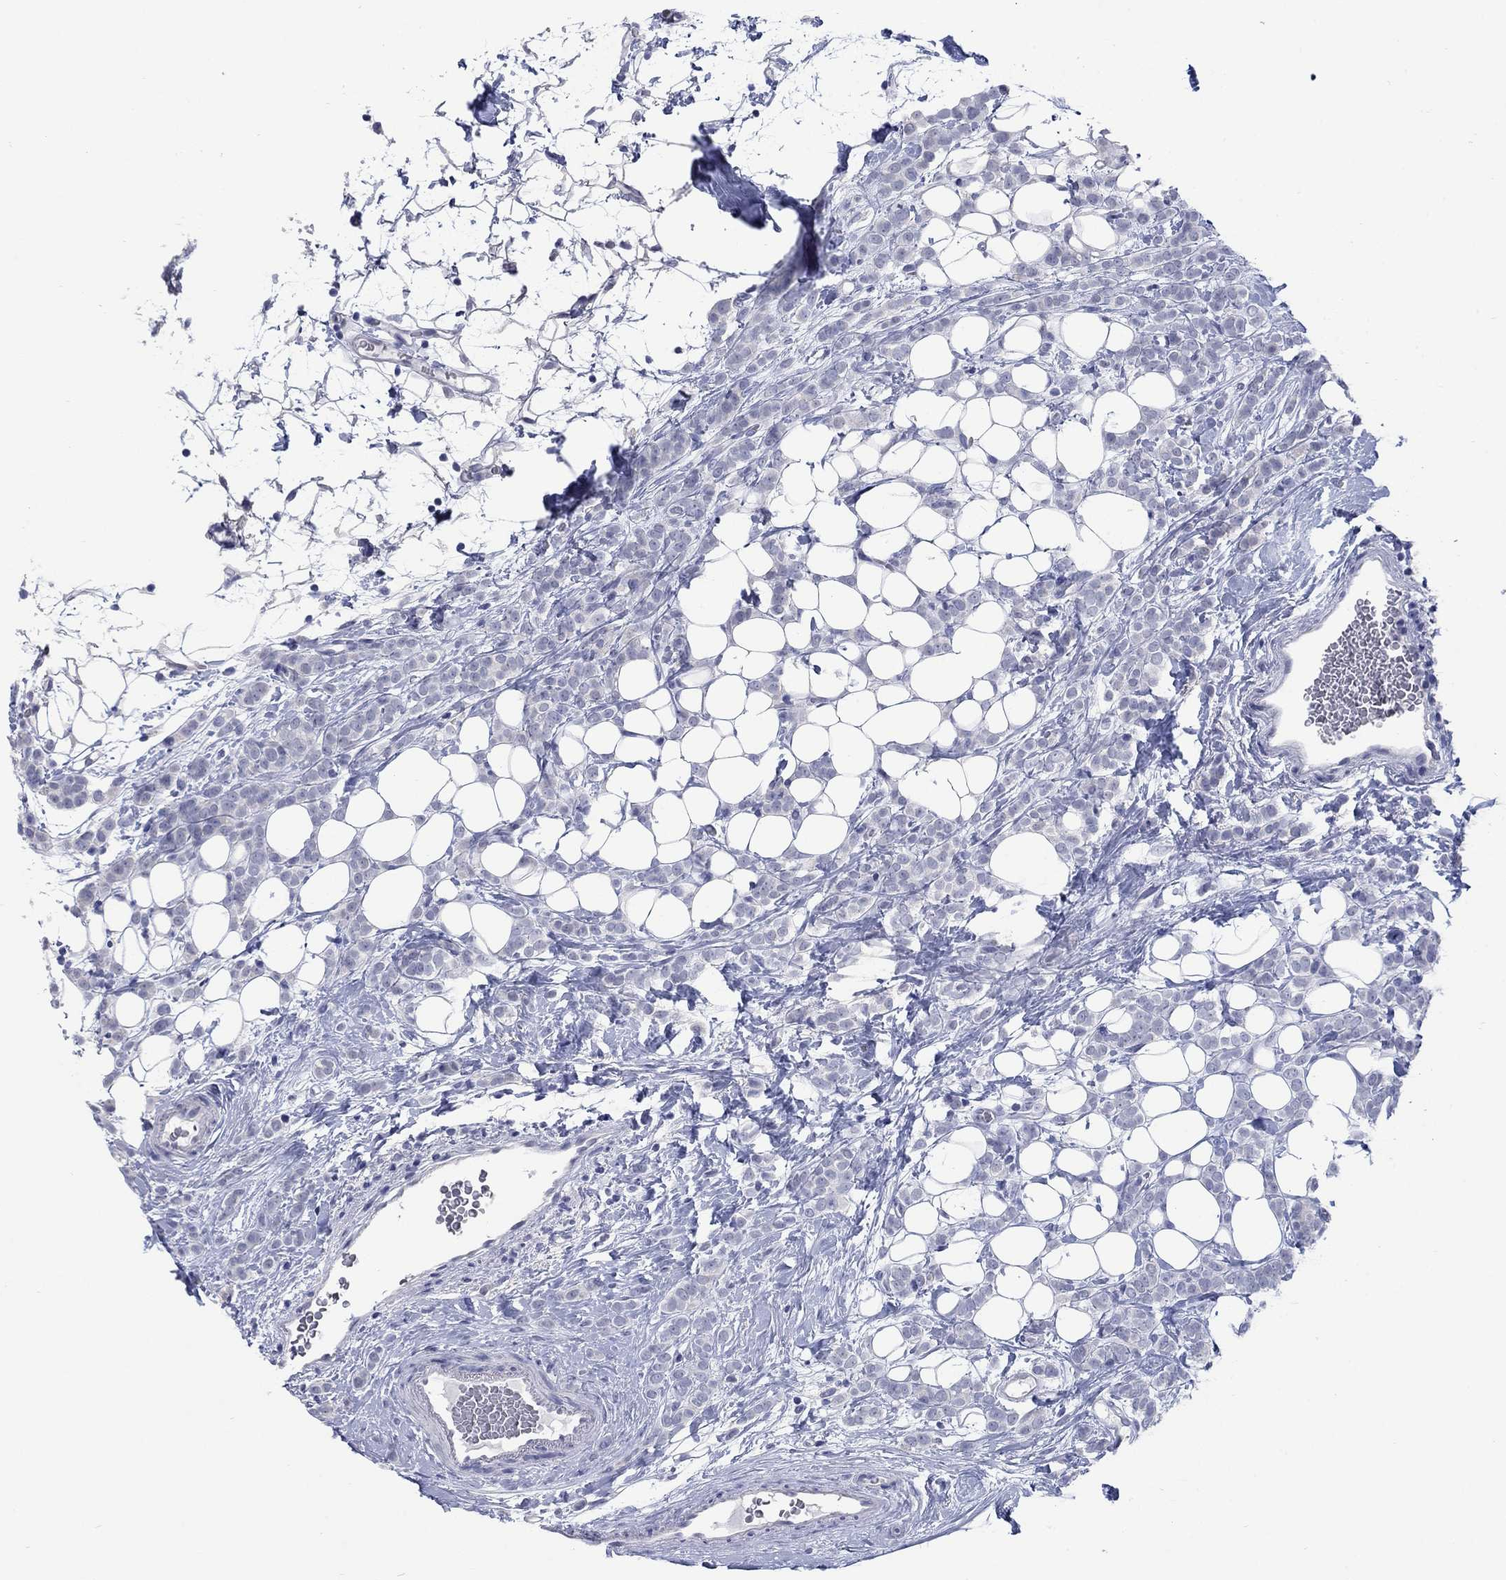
{"staining": {"intensity": "negative", "quantity": "none", "location": "none"}, "tissue": "breast cancer", "cell_type": "Tumor cells", "image_type": "cancer", "snomed": [{"axis": "morphology", "description": "Lobular carcinoma"}, {"axis": "topography", "description": "Breast"}], "caption": "High magnification brightfield microscopy of lobular carcinoma (breast) stained with DAB (brown) and counterstained with hematoxylin (blue): tumor cells show no significant positivity.", "gene": "ATP6V1G2", "patient": {"sex": "female", "age": 49}}